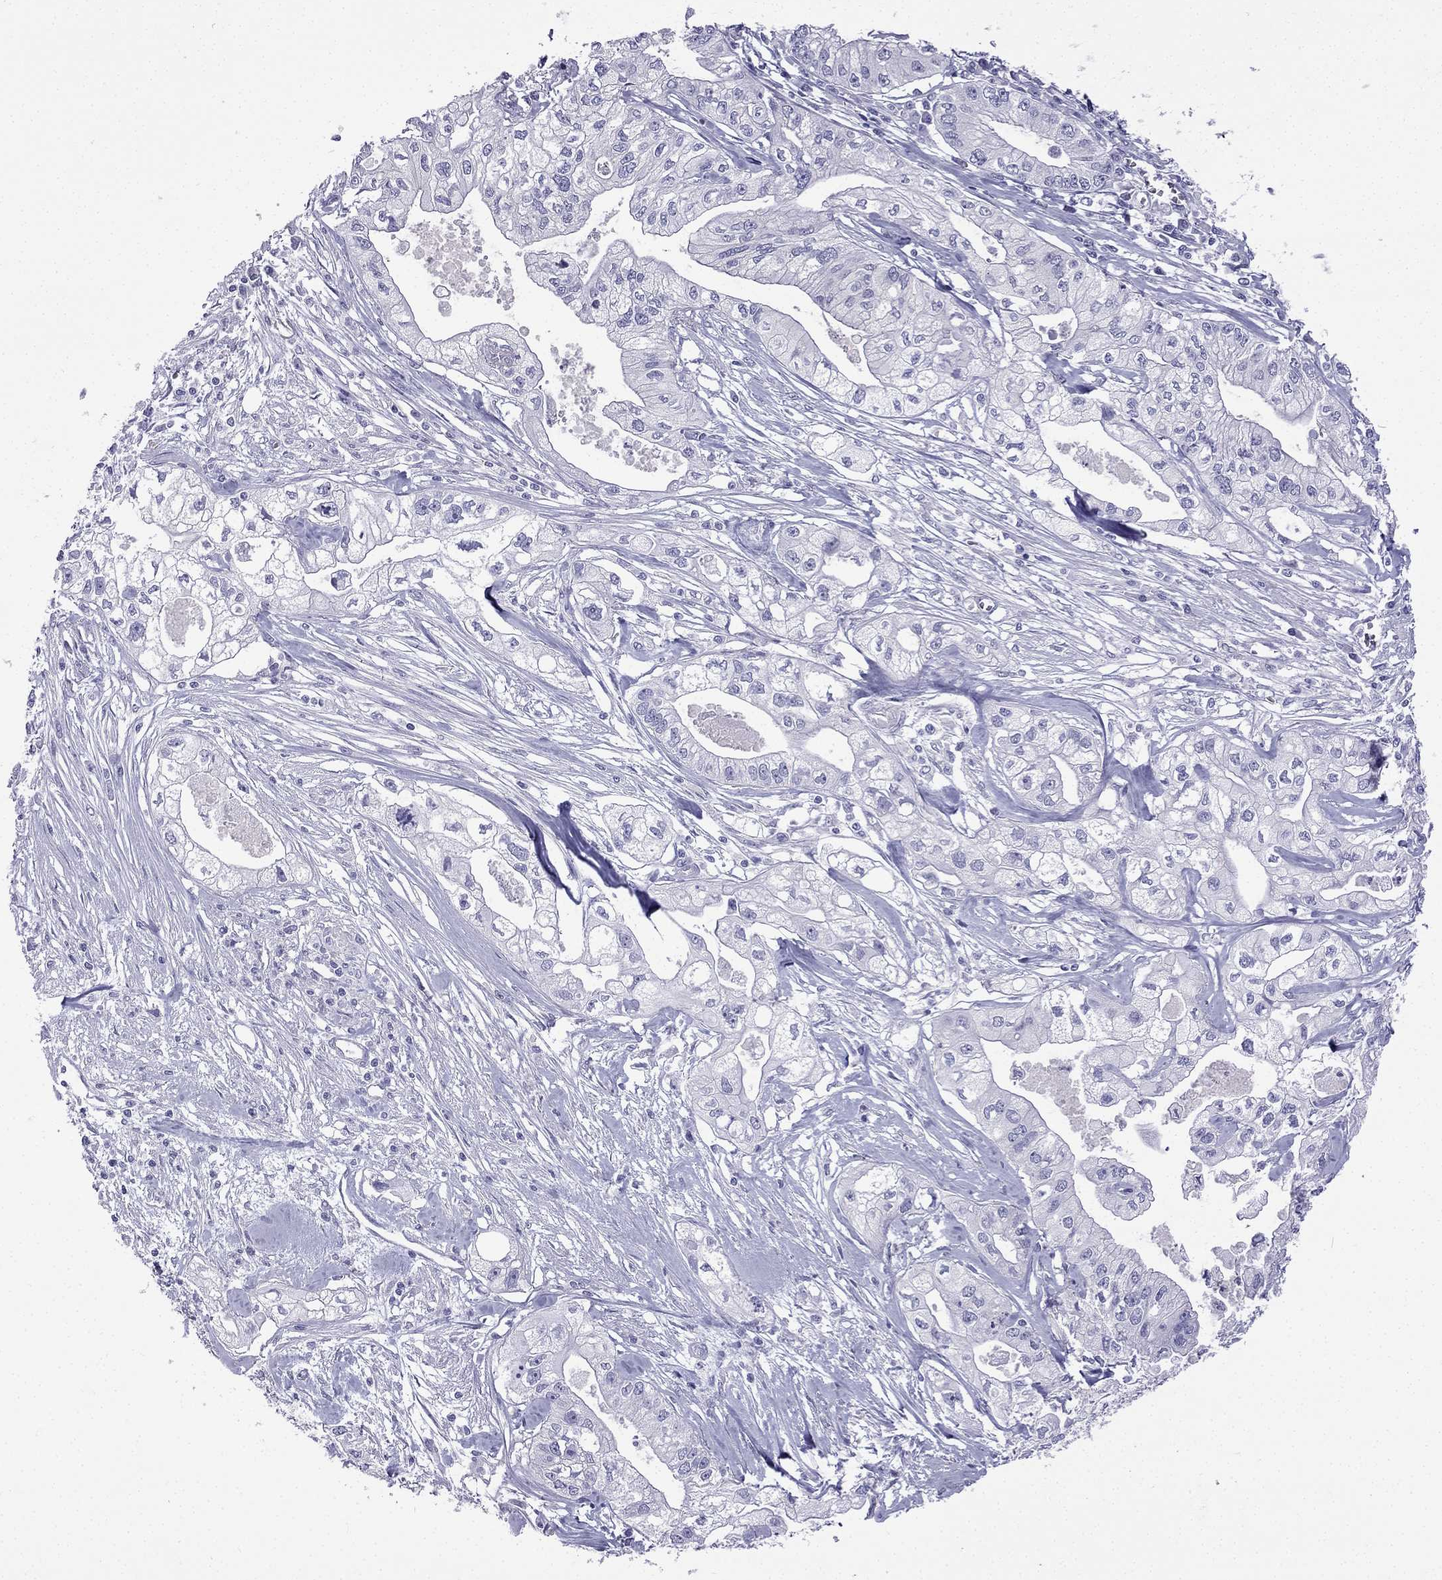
{"staining": {"intensity": "negative", "quantity": "none", "location": "none"}, "tissue": "pancreatic cancer", "cell_type": "Tumor cells", "image_type": "cancer", "snomed": [{"axis": "morphology", "description": "Adenocarcinoma, NOS"}, {"axis": "topography", "description": "Pancreas"}], "caption": "IHC micrograph of neoplastic tissue: pancreatic cancer stained with DAB demonstrates no significant protein expression in tumor cells.", "gene": "GJA8", "patient": {"sex": "male", "age": 70}}